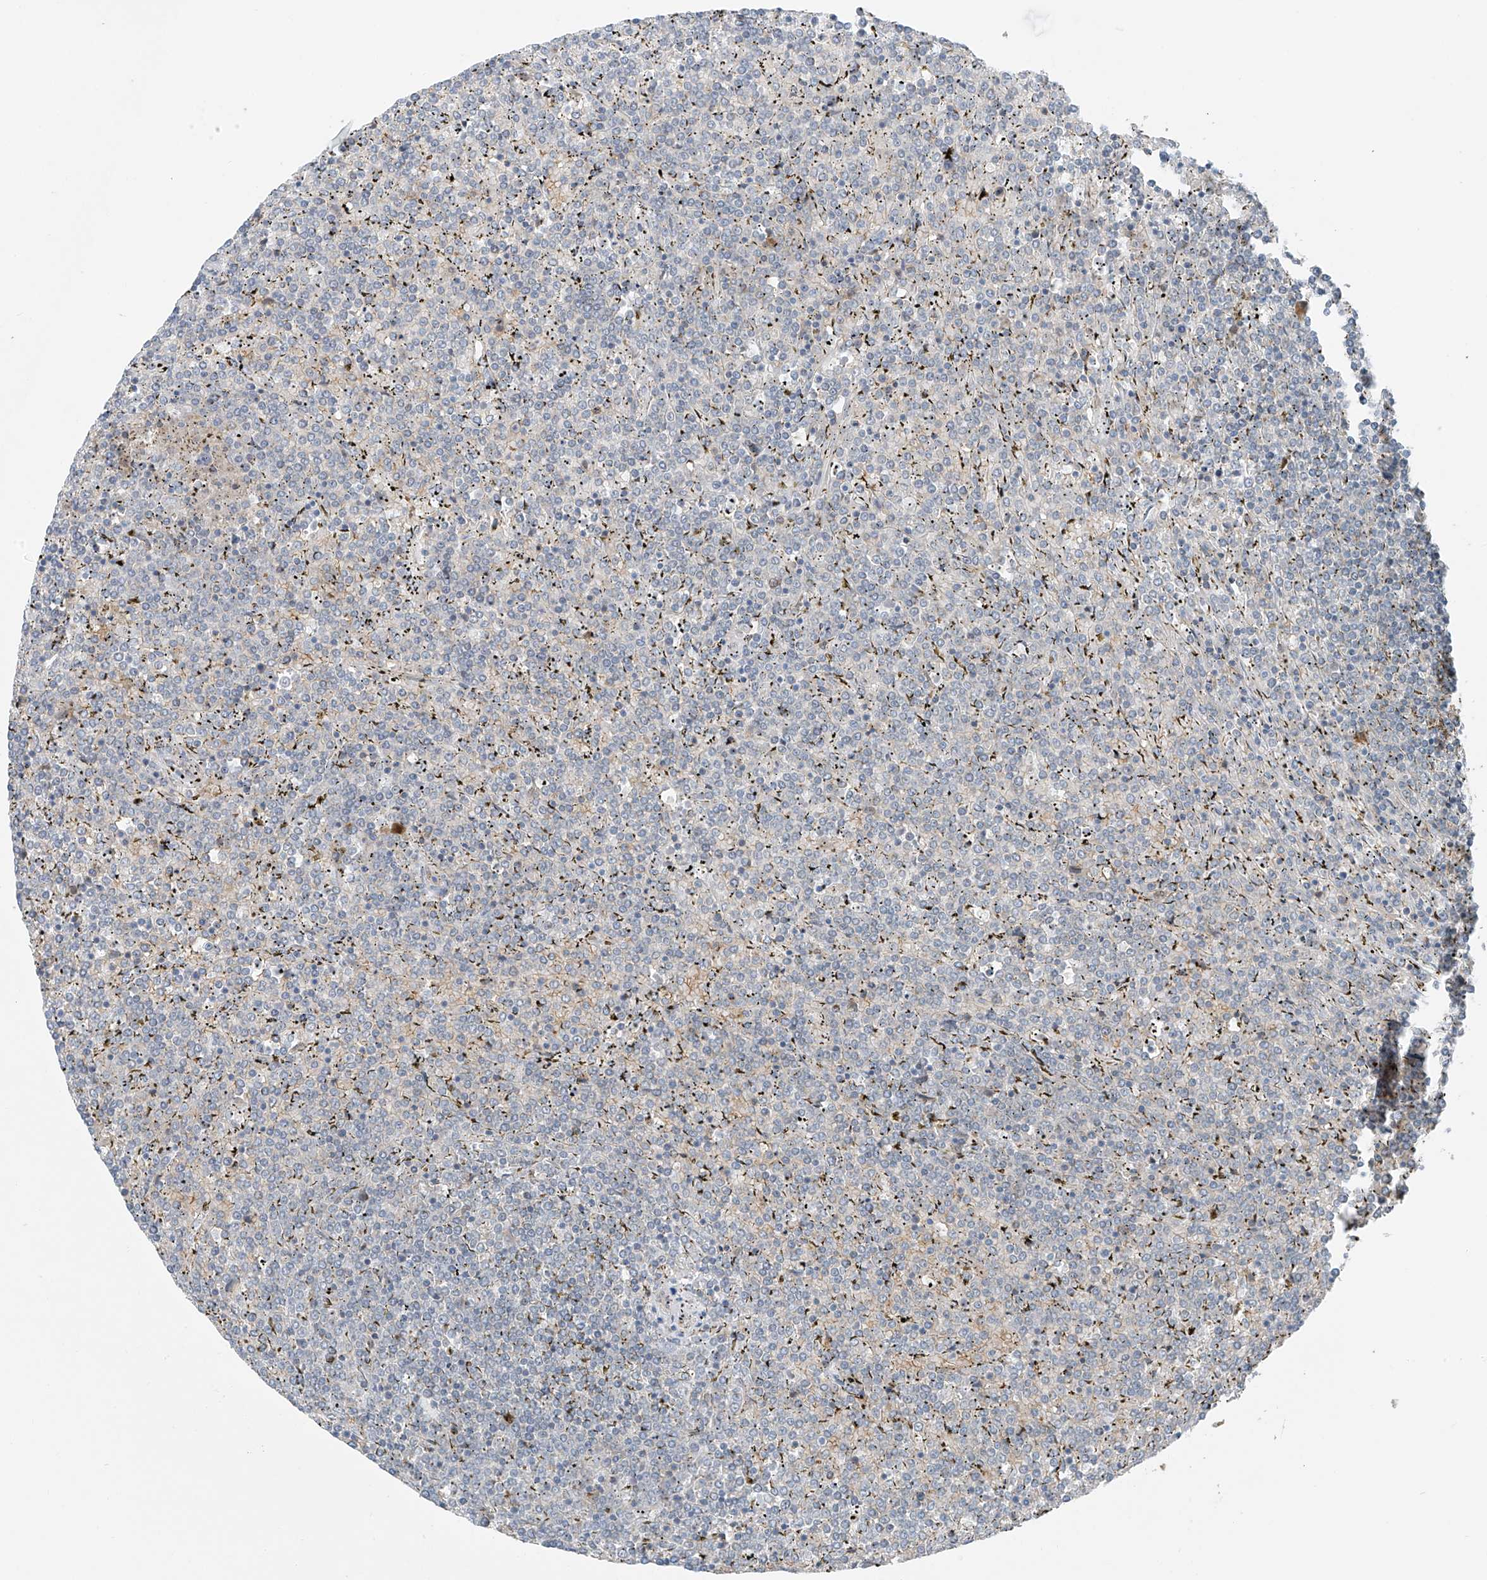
{"staining": {"intensity": "negative", "quantity": "none", "location": "none"}, "tissue": "lymphoma", "cell_type": "Tumor cells", "image_type": "cancer", "snomed": [{"axis": "morphology", "description": "Malignant lymphoma, non-Hodgkin's type, Low grade"}, {"axis": "topography", "description": "Spleen"}], "caption": "Immunohistochemical staining of human lymphoma exhibits no significant positivity in tumor cells. The staining was performed using DAB (3,3'-diaminobenzidine) to visualize the protein expression in brown, while the nuclei were stained in blue with hematoxylin (Magnification: 20x).", "gene": "SLC12A6", "patient": {"sex": "female", "age": 19}}